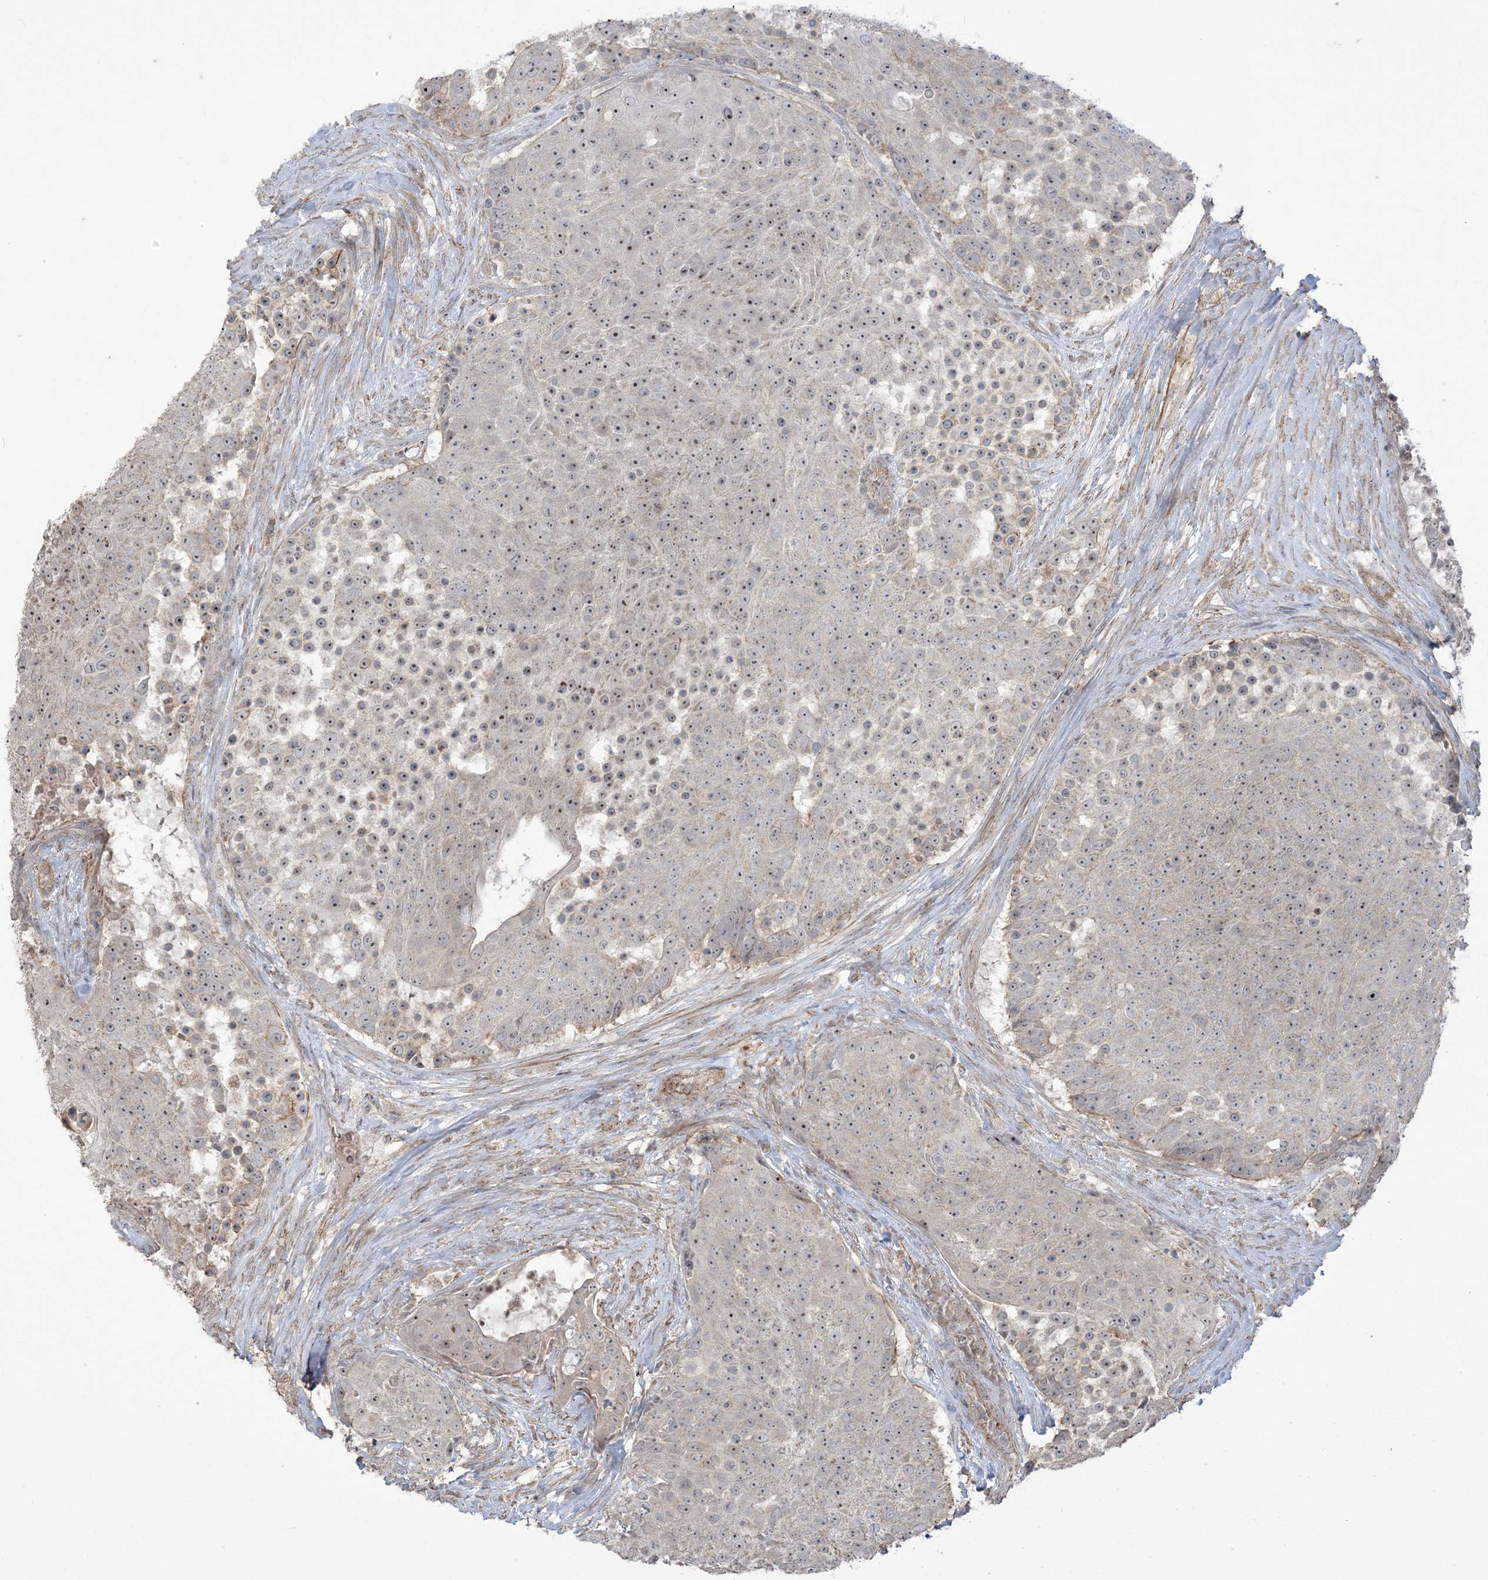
{"staining": {"intensity": "moderate", "quantity": "25%-75%", "location": "nuclear"}, "tissue": "urothelial cancer", "cell_type": "Tumor cells", "image_type": "cancer", "snomed": [{"axis": "morphology", "description": "Urothelial carcinoma, High grade"}, {"axis": "topography", "description": "Urinary bladder"}], "caption": "IHC photomicrograph of neoplastic tissue: urothelial cancer stained using immunohistochemistry exhibits medium levels of moderate protein expression localized specifically in the nuclear of tumor cells, appearing as a nuclear brown color.", "gene": "KLHL18", "patient": {"sex": "female", "age": 63}}